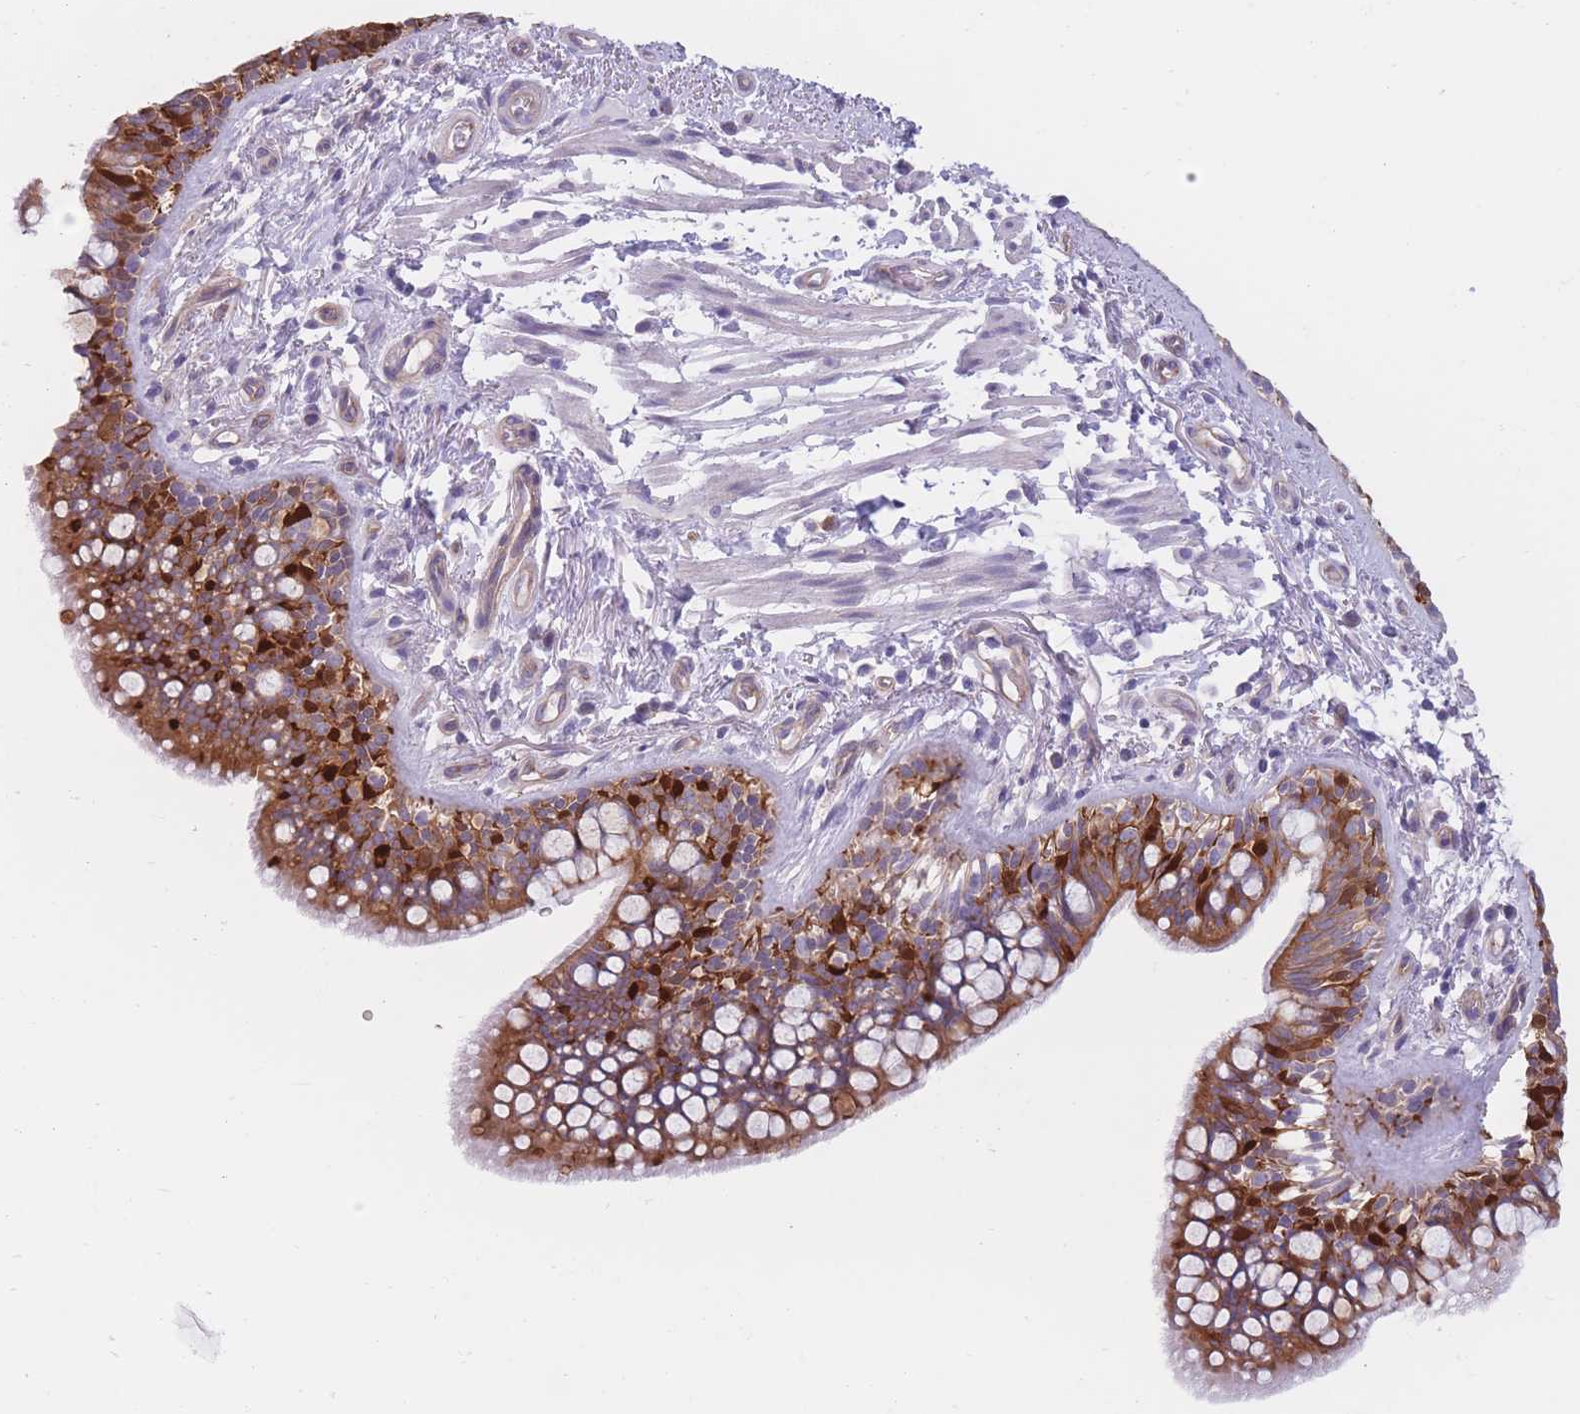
{"staining": {"intensity": "strong", "quantity": ">75%", "location": "cytoplasmic/membranous"}, "tissue": "bronchus", "cell_type": "Respiratory epithelial cells", "image_type": "normal", "snomed": [{"axis": "morphology", "description": "Normal tissue, NOS"}, {"axis": "morphology", "description": "Neoplasm, uncertain whether benign or malignant"}, {"axis": "topography", "description": "Bronchus"}, {"axis": "topography", "description": "Lung"}], "caption": "A brown stain highlights strong cytoplasmic/membranous staining of a protein in respiratory epithelial cells of normal bronchus. Nuclei are stained in blue.", "gene": "SERPINB3", "patient": {"sex": "male", "age": 55}}